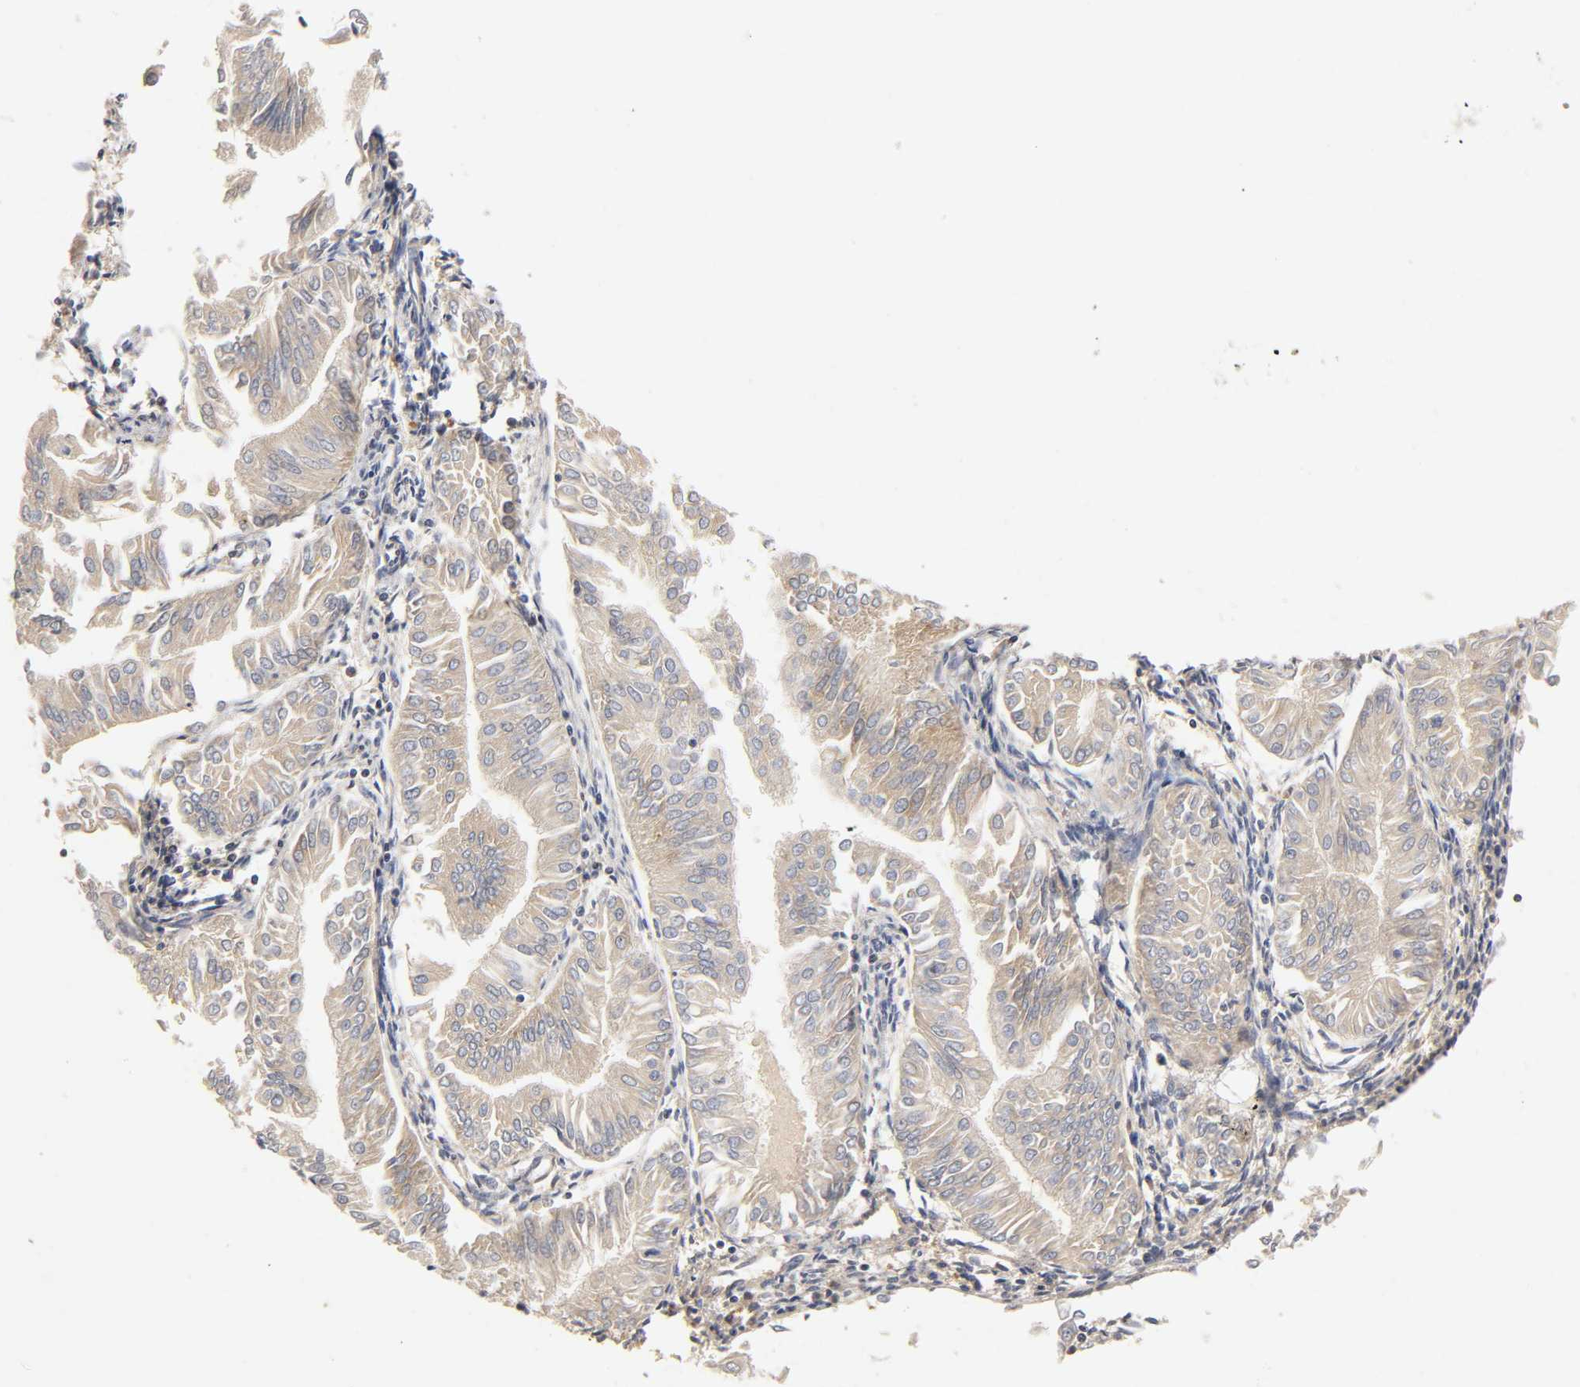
{"staining": {"intensity": "weak", "quantity": ">75%", "location": "cytoplasmic/membranous"}, "tissue": "endometrial cancer", "cell_type": "Tumor cells", "image_type": "cancer", "snomed": [{"axis": "morphology", "description": "Adenocarcinoma, NOS"}, {"axis": "topography", "description": "Endometrium"}], "caption": "Weak cytoplasmic/membranous protein staining is identified in approximately >75% of tumor cells in endometrial adenocarcinoma.", "gene": "RHOA", "patient": {"sex": "female", "age": 53}}